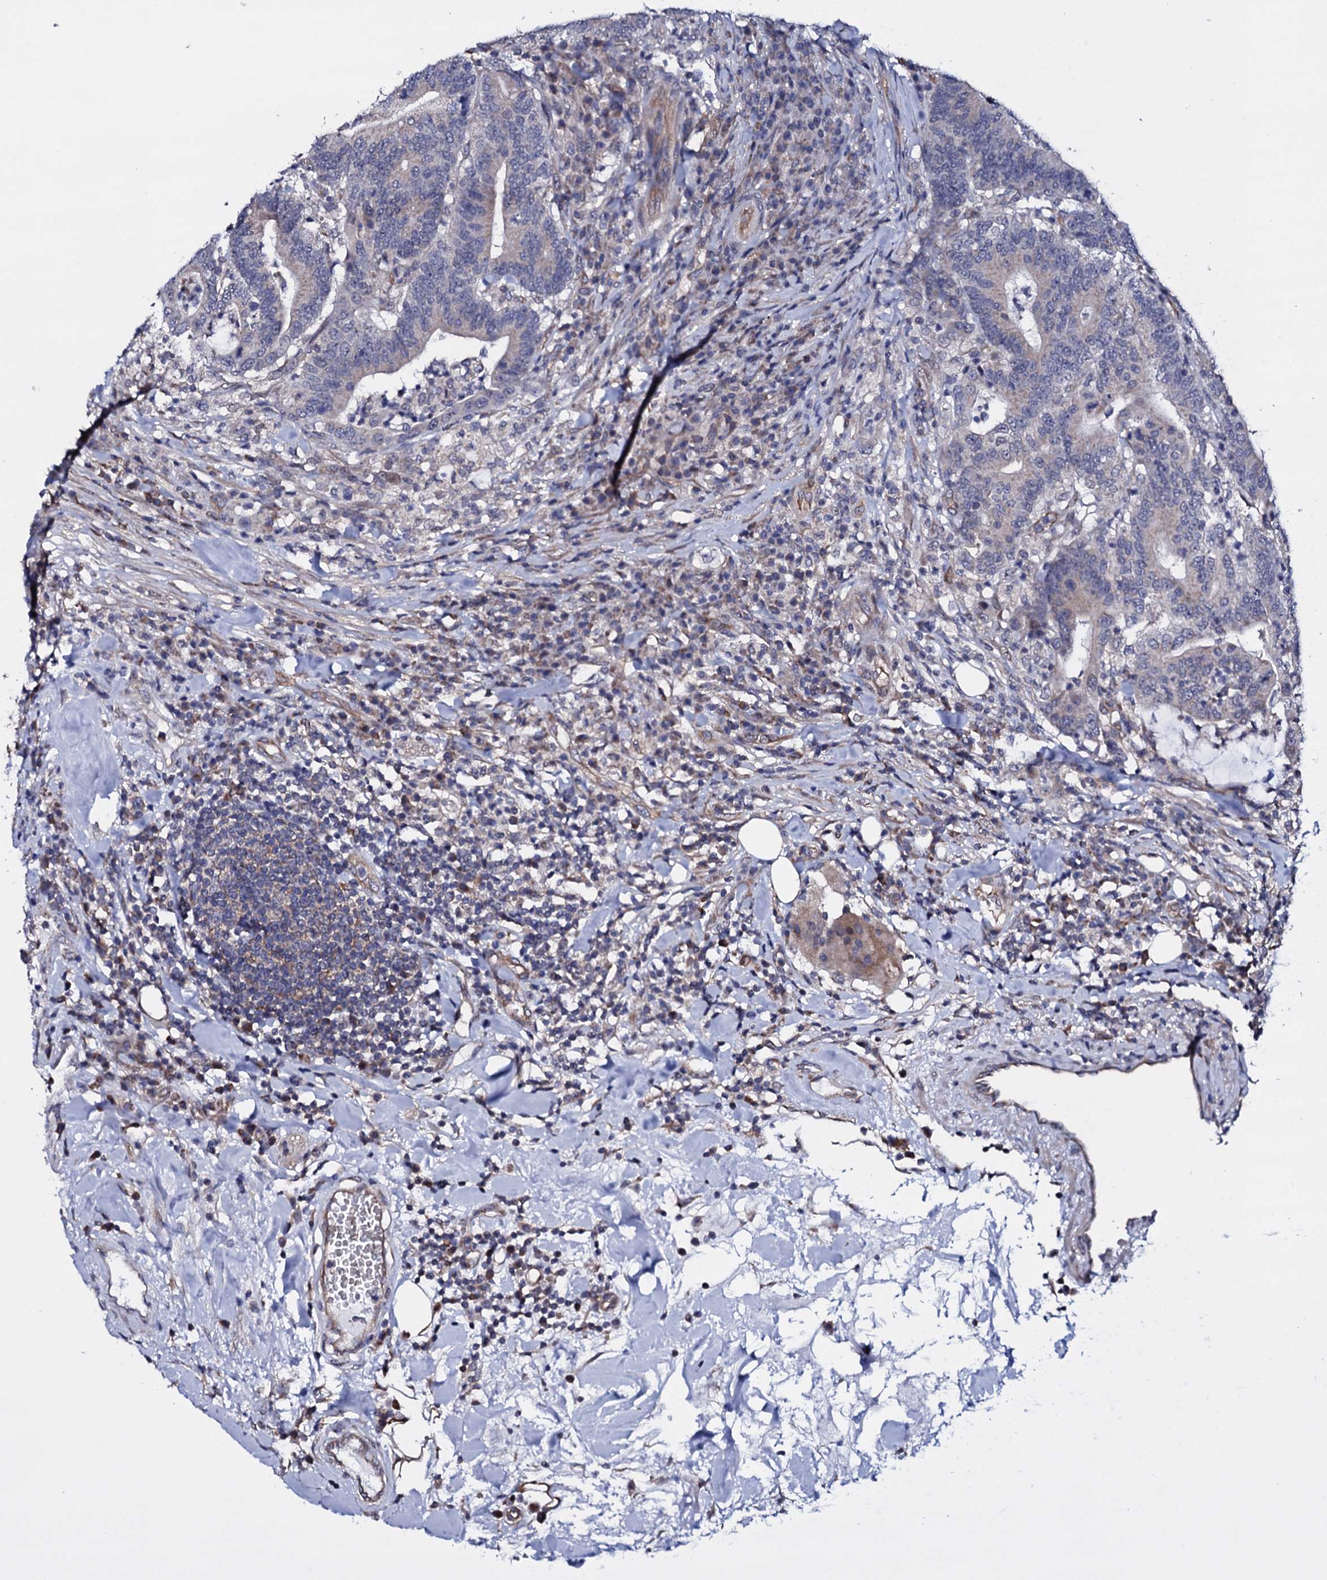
{"staining": {"intensity": "negative", "quantity": "none", "location": "none"}, "tissue": "colorectal cancer", "cell_type": "Tumor cells", "image_type": "cancer", "snomed": [{"axis": "morphology", "description": "Adenocarcinoma, NOS"}, {"axis": "topography", "description": "Colon"}], "caption": "High magnification brightfield microscopy of colorectal cancer stained with DAB (brown) and counterstained with hematoxylin (blue): tumor cells show no significant staining. (Stains: DAB IHC with hematoxylin counter stain, Microscopy: brightfield microscopy at high magnification).", "gene": "GAREM1", "patient": {"sex": "female", "age": 66}}